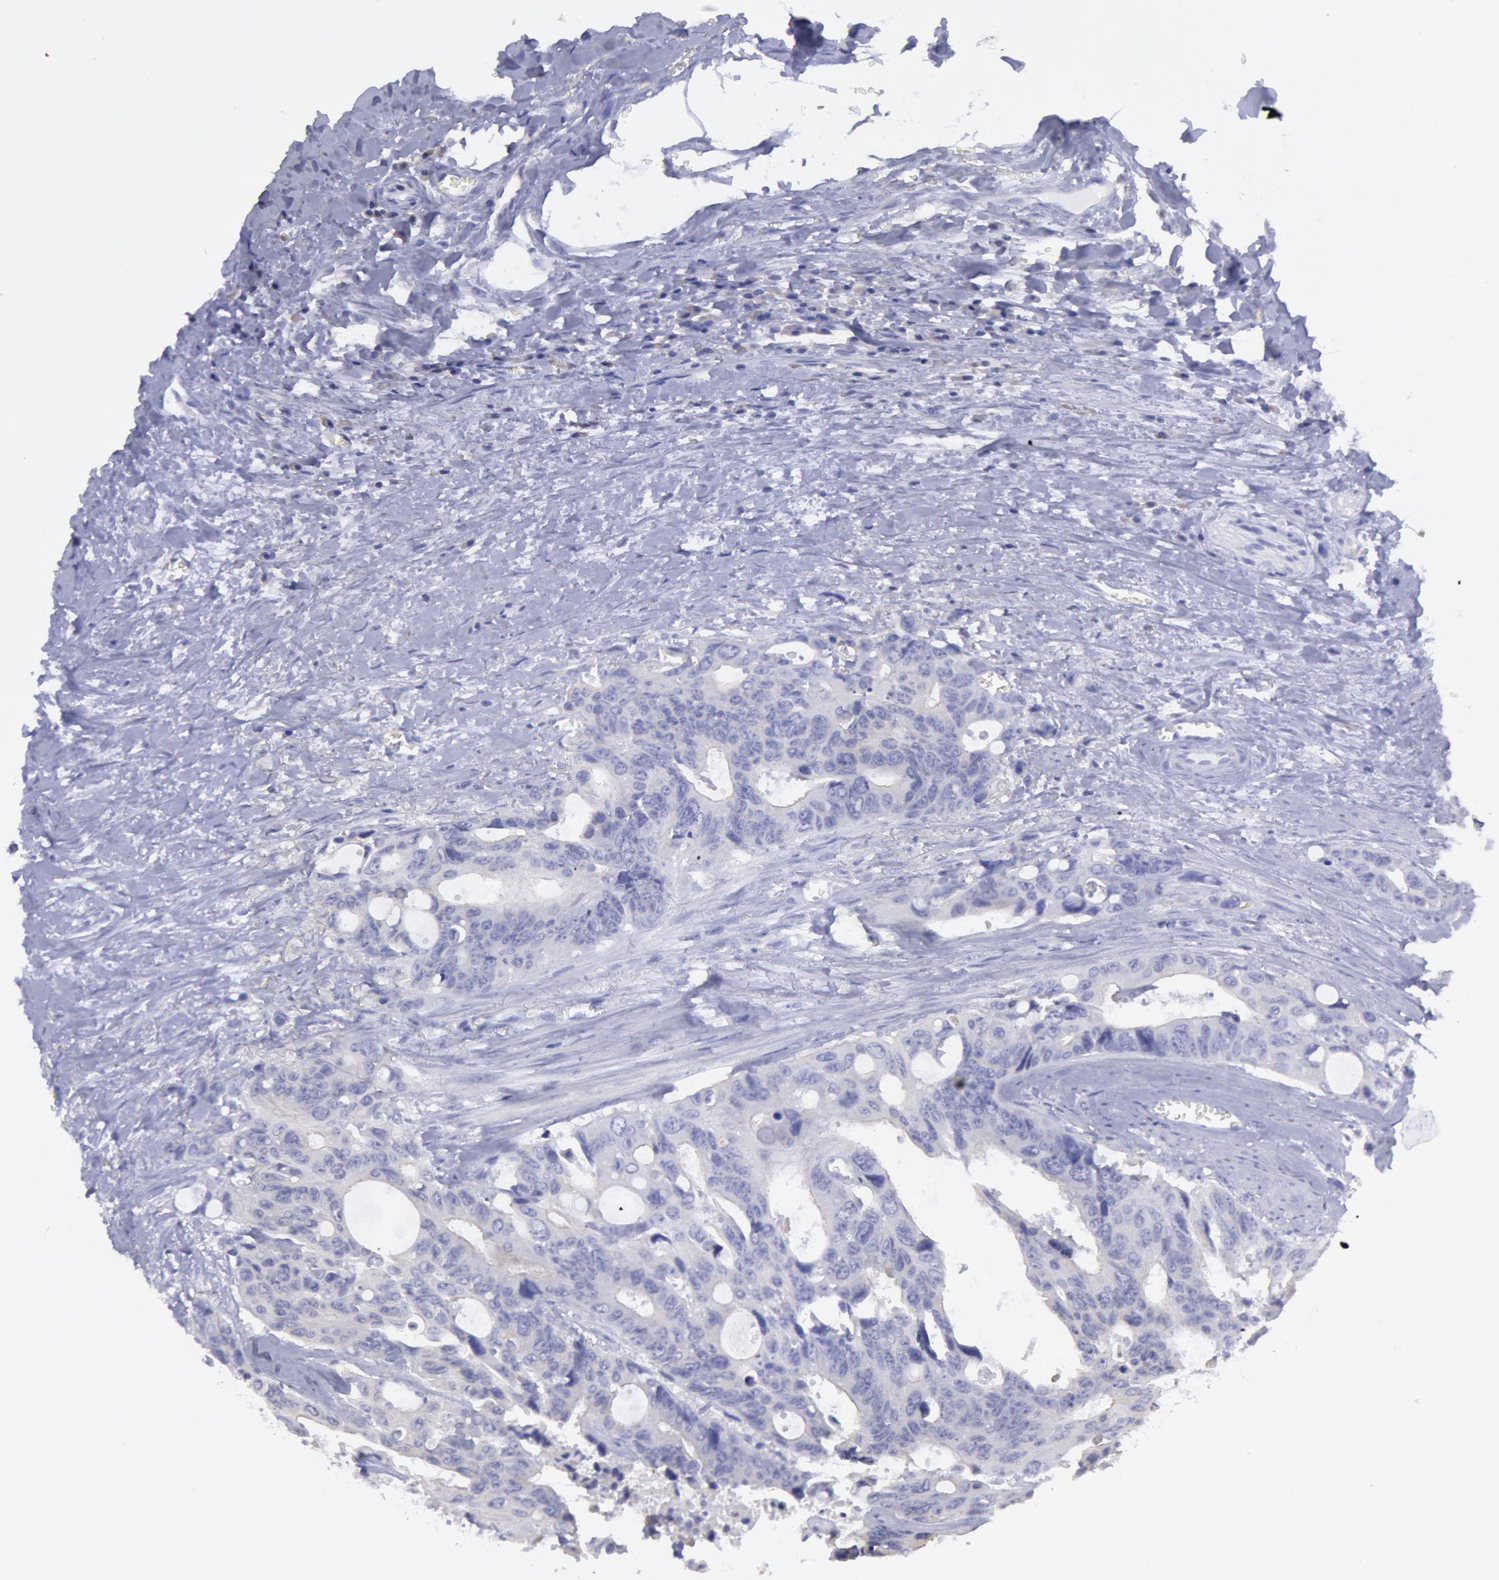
{"staining": {"intensity": "negative", "quantity": "none", "location": "none"}, "tissue": "colorectal cancer", "cell_type": "Tumor cells", "image_type": "cancer", "snomed": [{"axis": "morphology", "description": "Adenocarcinoma, NOS"}, {"axis": "topography", "description": "Rectum"}], "caption": "This micrograph is of adenocarcinoma (colorectal) stained with immunohistochemistry (IHC) to label a protein in brown with the nuclei are counter-stained blue. There is no staining in tumor cells.", "gene": "MYH7", "patient": {"sex": "male", "age": 76}}